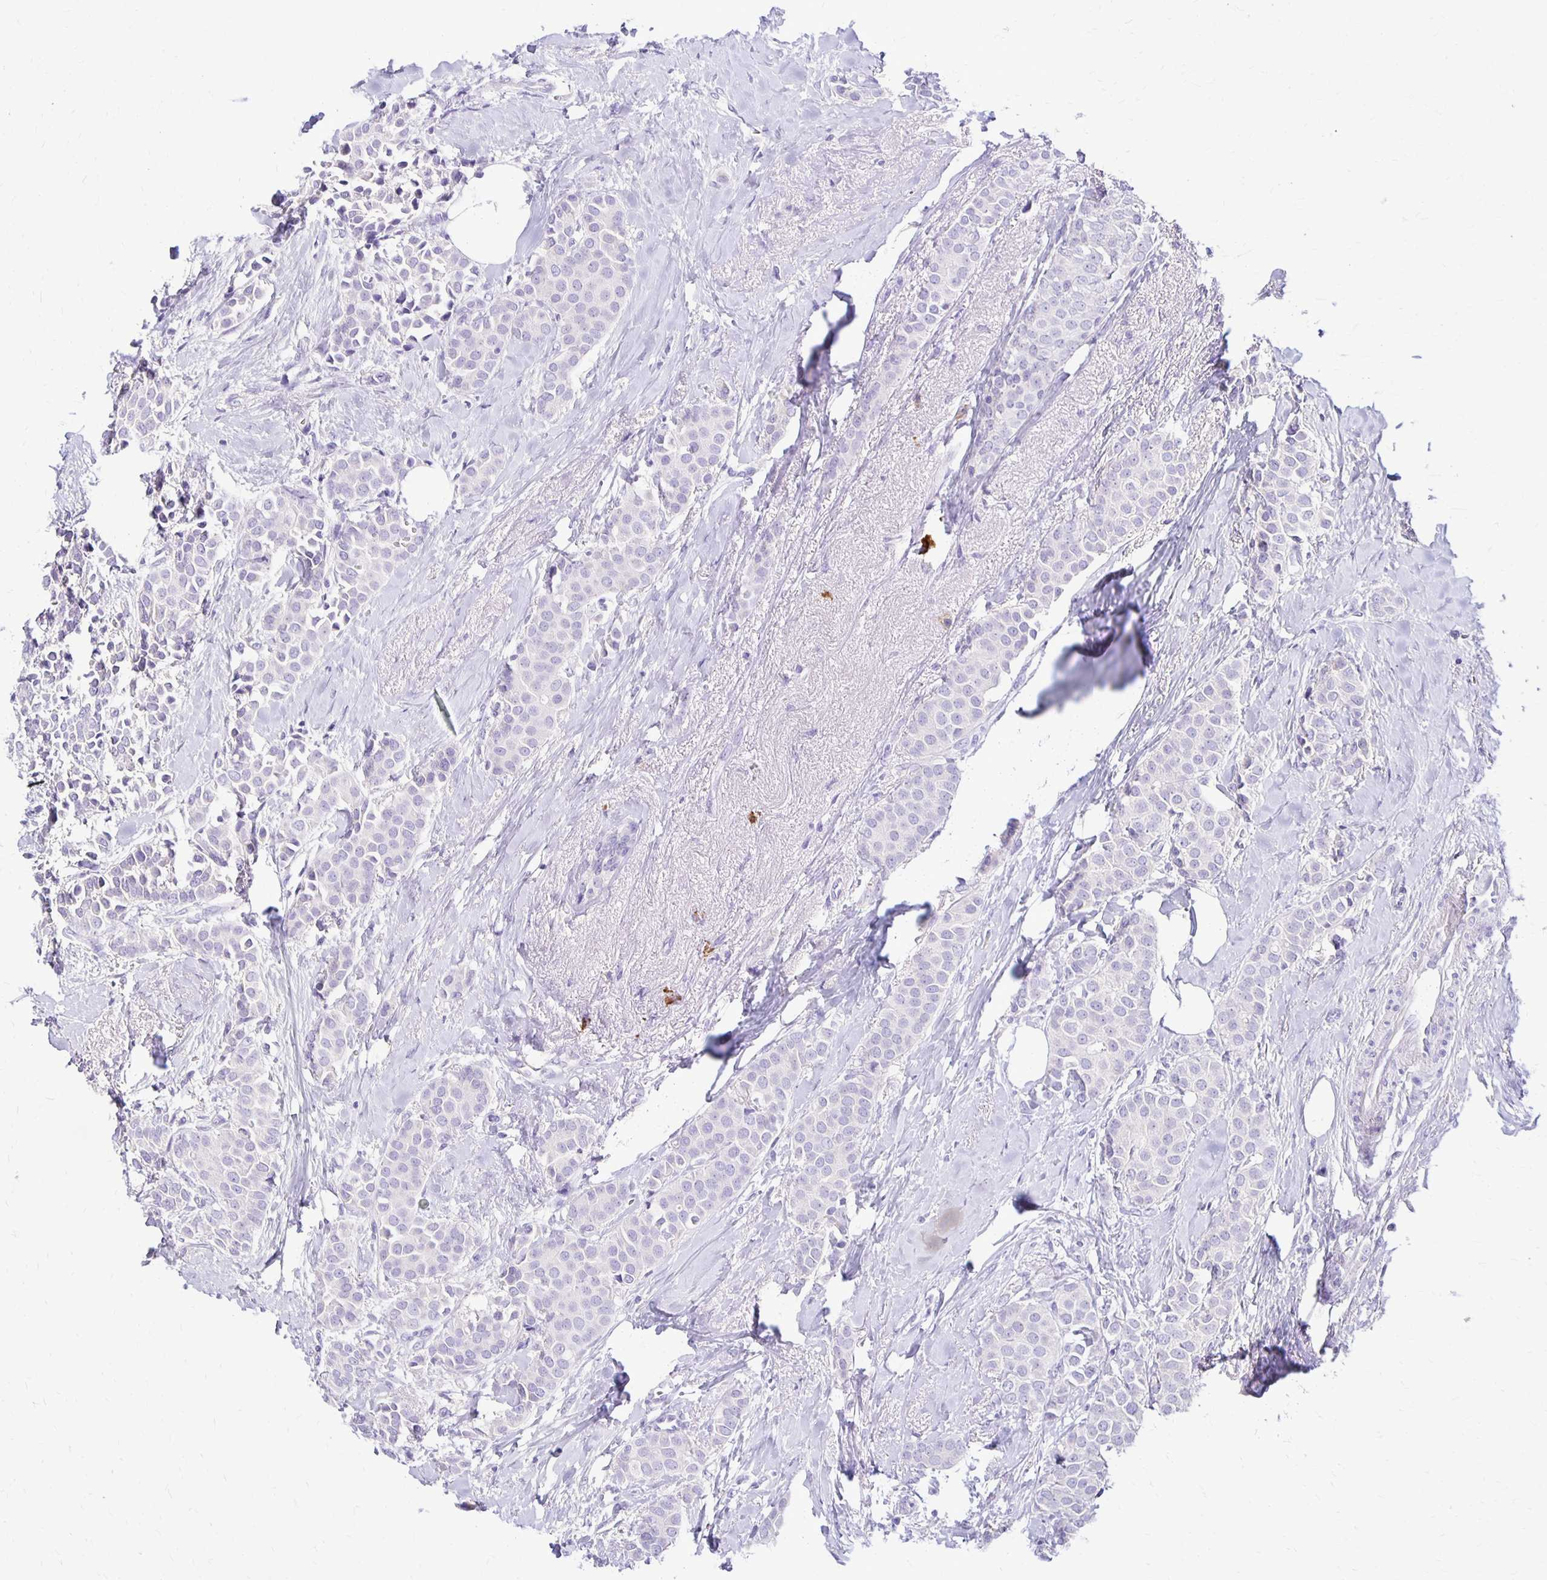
{"staining": {"intensity": "negative", "quantity": "none", "location": "none"}, "tissue": "breast cancer", "cell_type": "Tumor cells", "image_type": "cancer", "snomed": [{"axis": "morphology", "description": "Duct carcinoma"}, {"axis": "topography", "description": "Breast"}], "caption": "A high-resolution photomicrograph shows IHC staining of breast intraductal carcinoma, which shows no significant positivity in tumor cells.", "gene": "FNTB", "patient": {"sex": "female", "age": 79}}